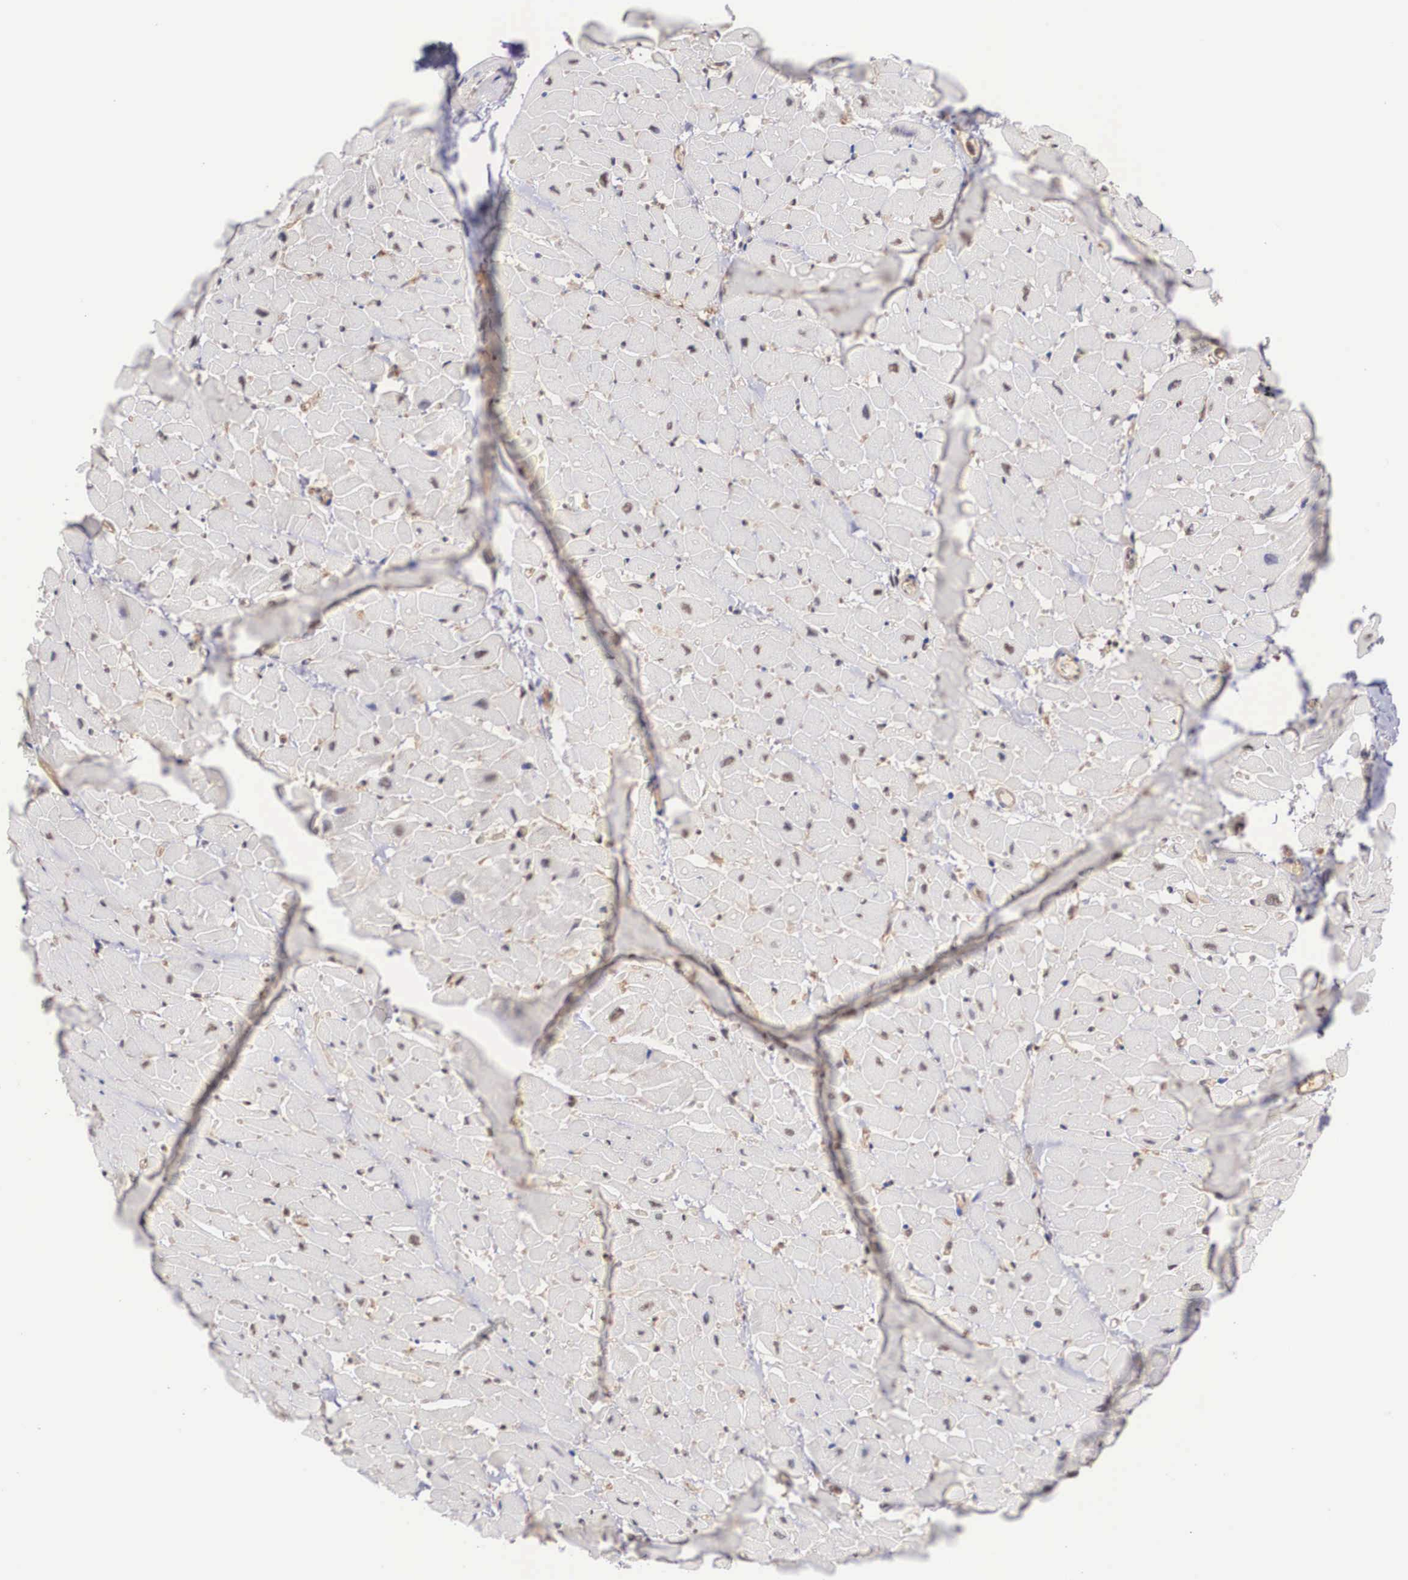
{"staining": {"intensity": "negative", "quantity": "none", "location": "none"}, "tissue": "heart muscle", "cell_type": "Cardiomyocytes", "image_type": "normal", "snomed": [{"axis": "morphology", "description": "Normal tissue, NOS"}, {"axis": "topography", "description": "Heart"}], "caption": "The micrograph reveals no significant expression in cardiomyocytes of heart muscle.", "gene": "NR4A2", "patient": {"sex": "male", "age": 45}}